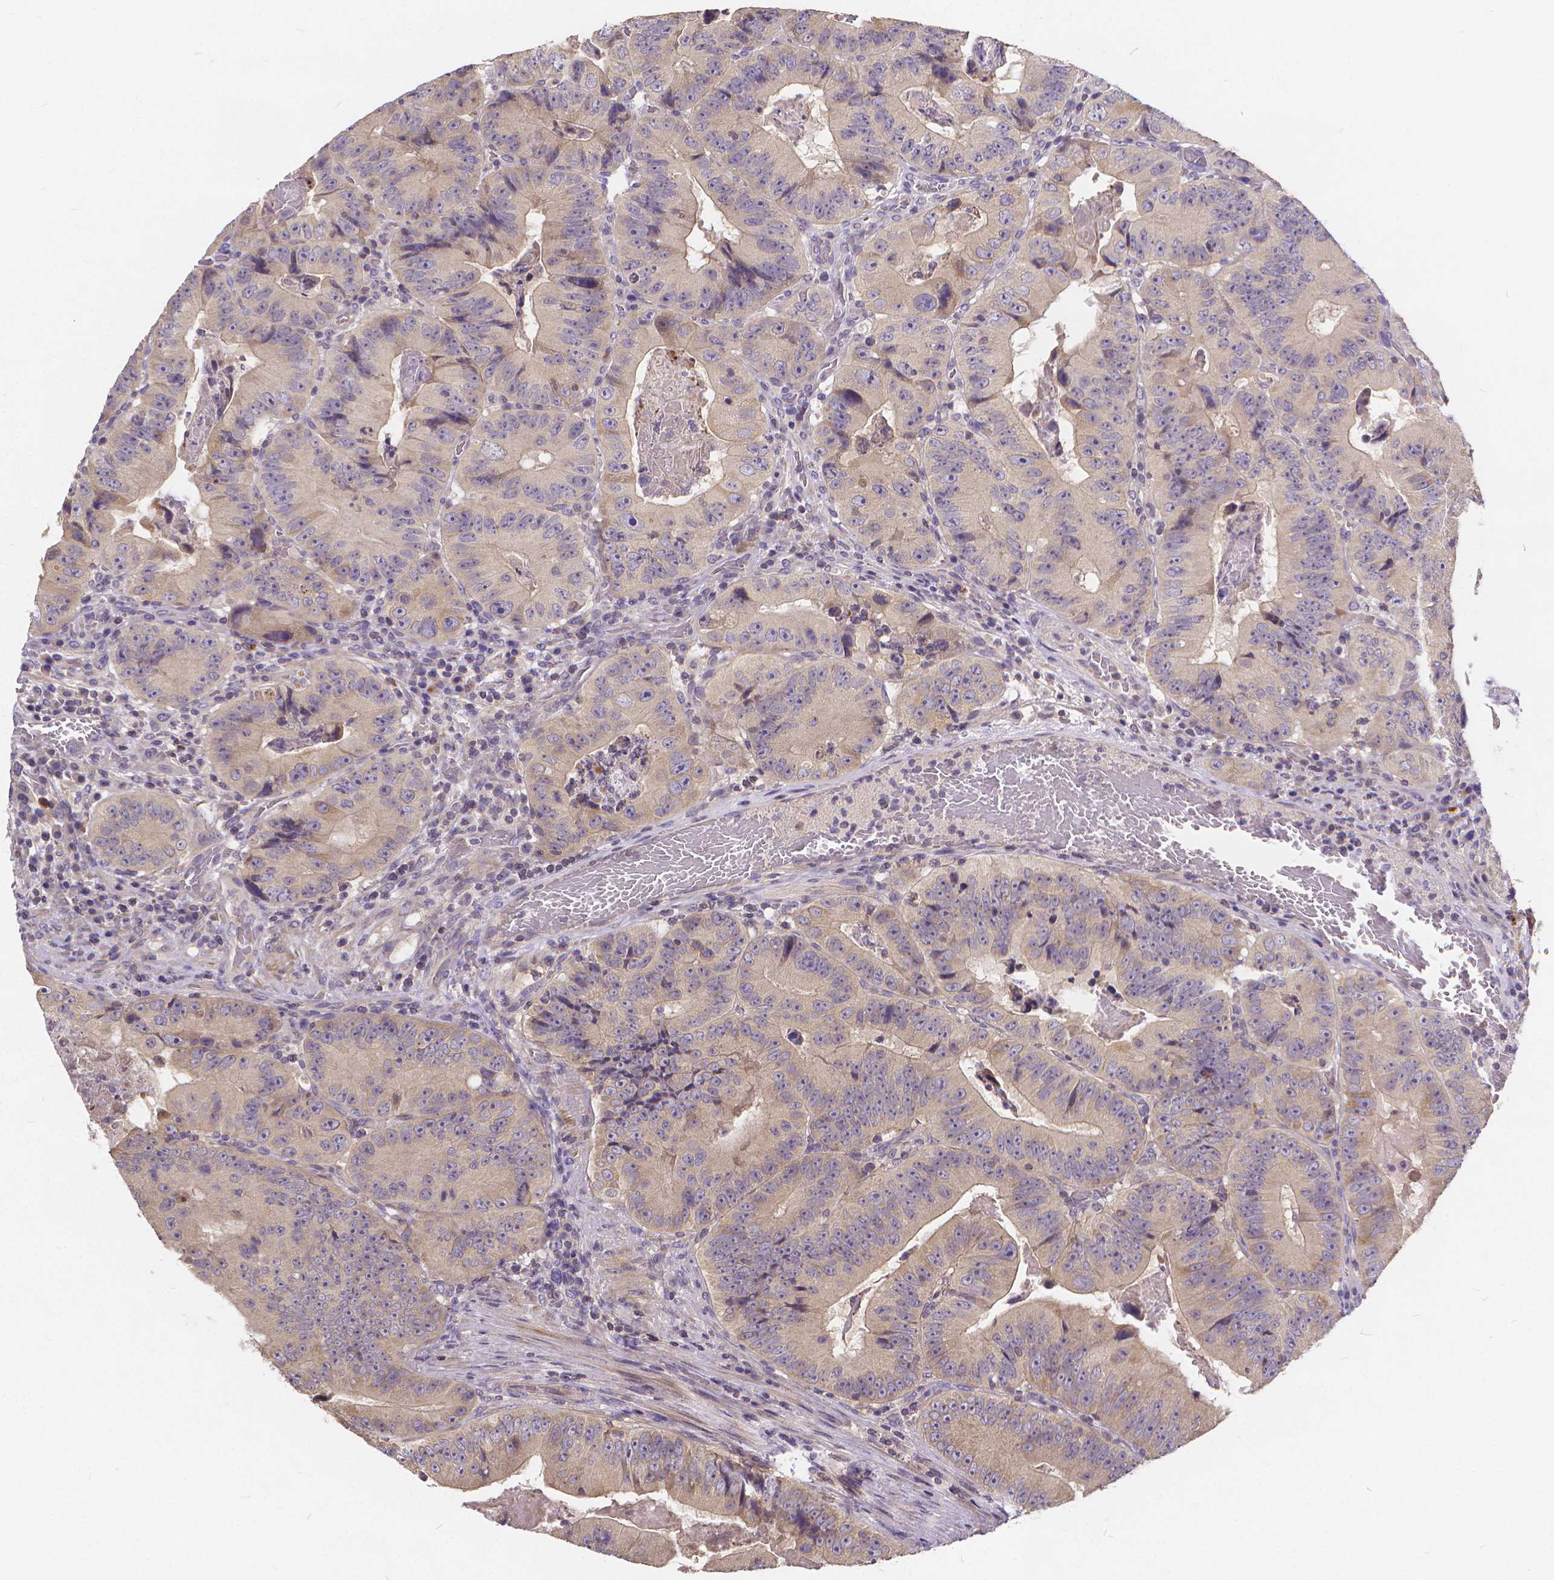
{"staining": {"intensity": "negative", "quantity": "none", "location": "none"}, "tissue": "colorectal cancer", "cell_type": "Tumor cells", "image_type": "cancer", "snomed": [{"axis": "morphology", "description": "Adenocarcinoma, NOS"}, {"axis": "topography", "description": "Colon"}], "caption": "Adenocarcinoma (colorectal) was stained to show a protein in brown. There is no significant expression in tumor cells.", "gene": "GLRB", "patient": {"sex": "female", "age": 86}}